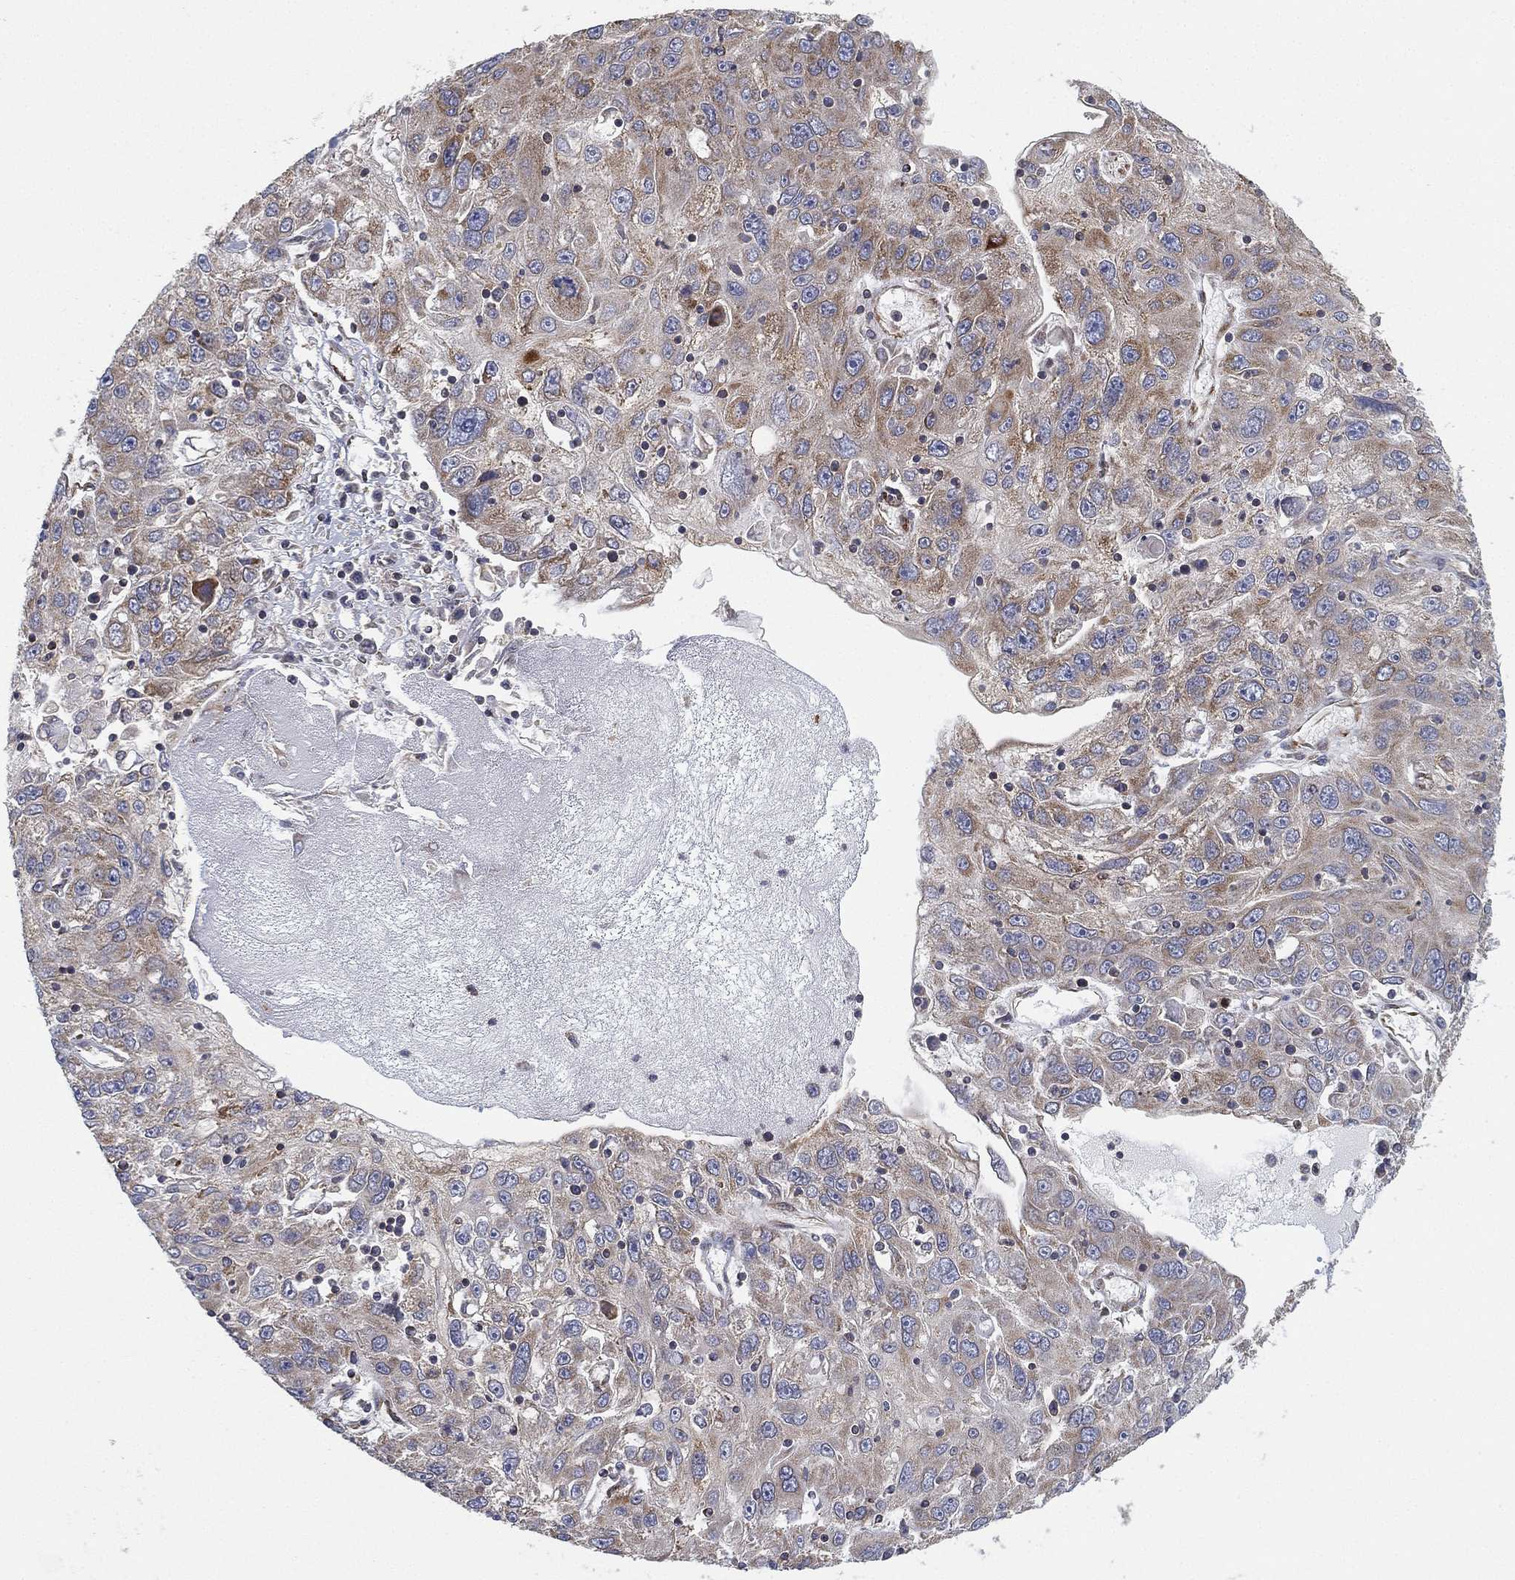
{"staining": {"intensity": "weak", "quantity": "25%-75%", "location": "cytoplasmic/membranous"}, "tissue": "stomach cancer", "cell_type": "Tumor cells", "image_type": "cancer", "snomed": [{"axis": "morphology", "description": "Adenocarcinoma, NOS"}, {"axis": "topography", "description": "Stomach"}], "caption": "A low amount of weak cytoplasmic/membranous staining is seen in about 25%-75% of tumor cells in stomach cancer tissue.", "gene": "CYB5B", "patient": {"sex": "male", "age": 56}}